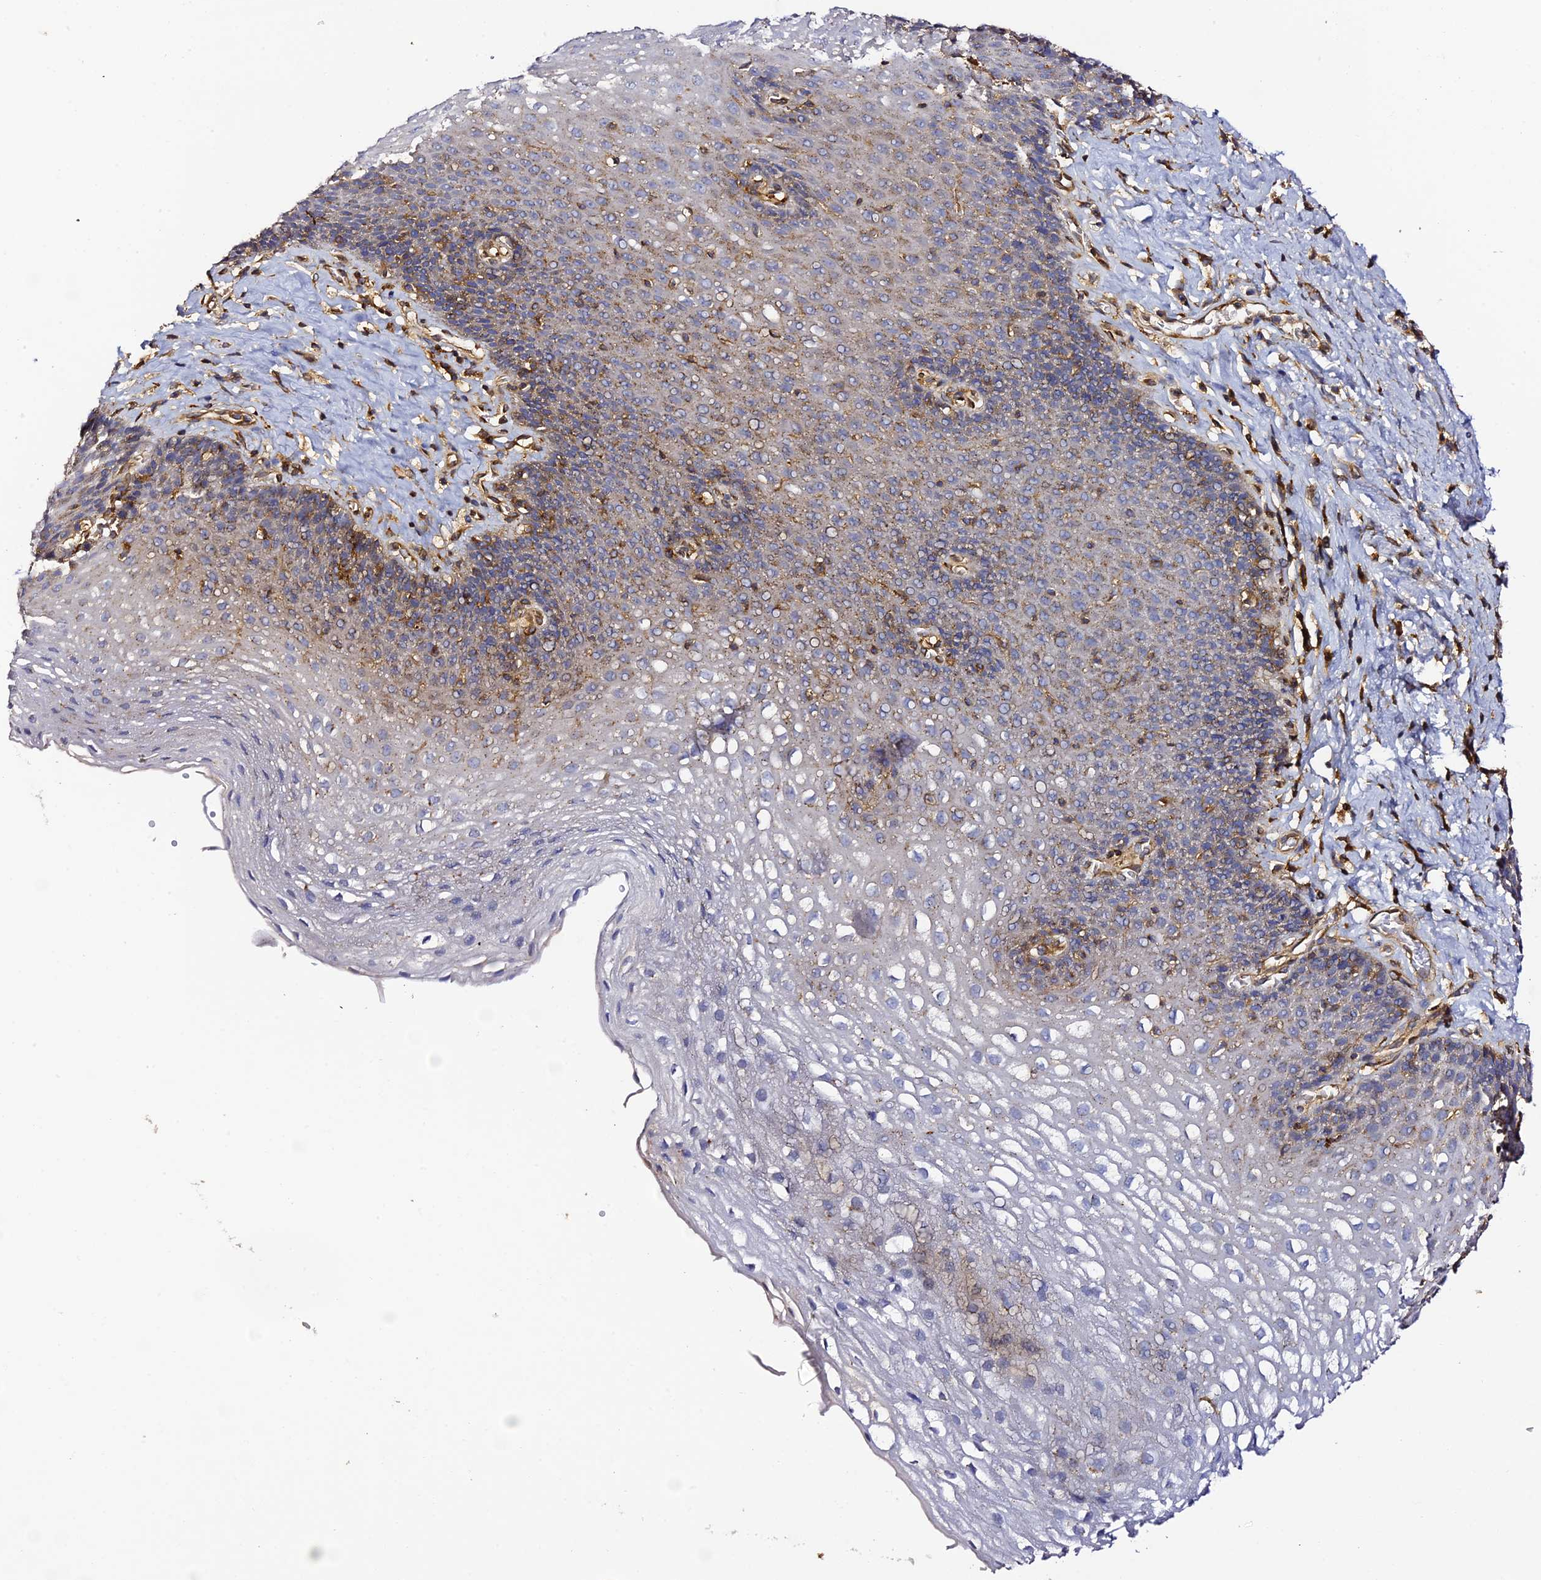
{"staining": {"intensity": "moderate", "quantity": "25%-75%", "location": "cytoplasmic/membranous"}, "tissue": "esophagus", "cell_type": "Squamous epithelial cells", "image_type": "normal", "snomed": [{"axis": "morphology", "description": "Normal tissue, NOS"}, {"axis": "topography", "description": "Esophagus"}], "caption": "Protein analysis of normal esophagus reveals moderate cytoplasmic/membranous staining in about 25%-75% of squamous epithelial cells.", "gene": "TRPV2", "patient": {"sex": "female", "age": 66}}